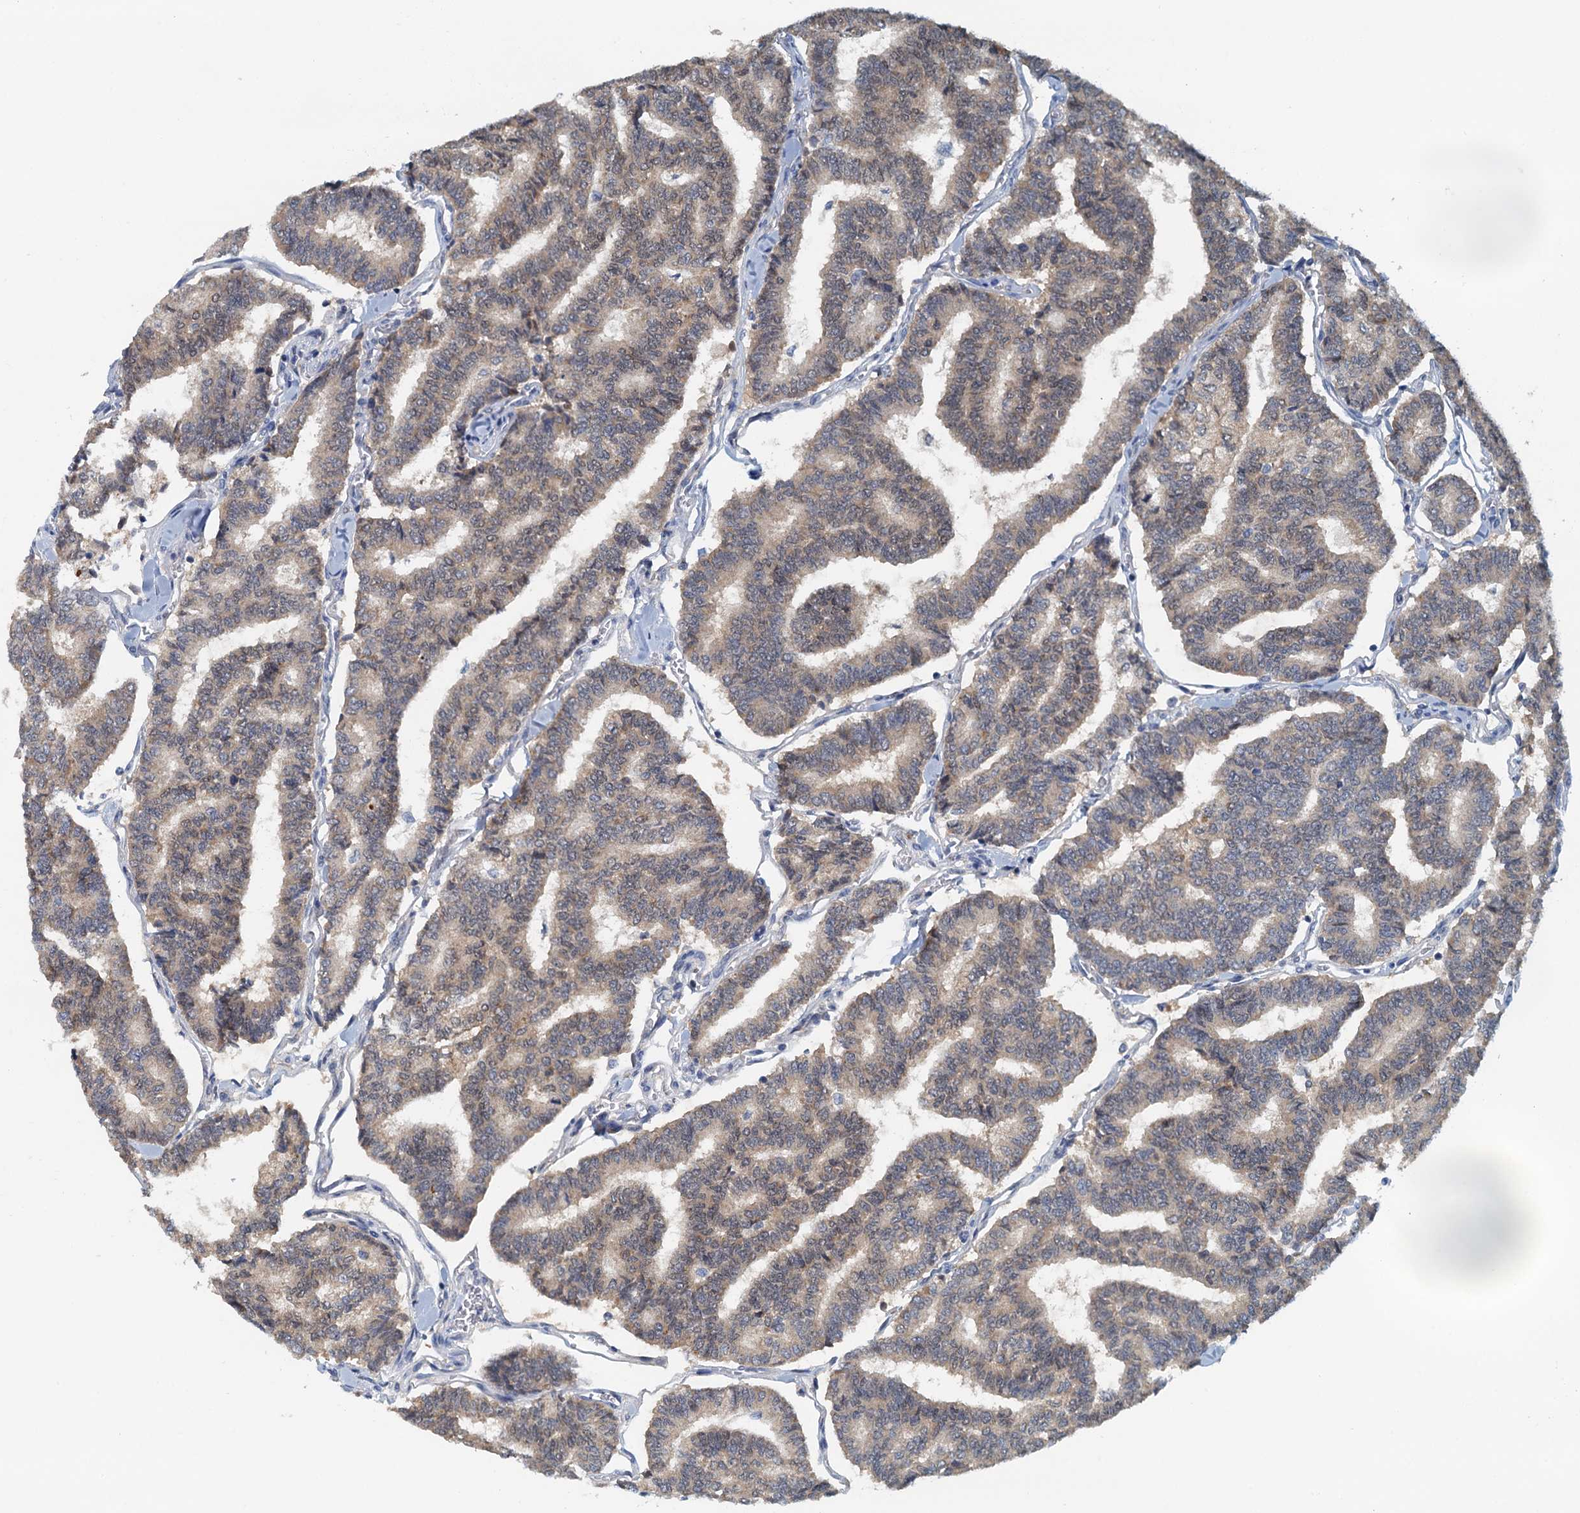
{"staining": {"intensity": "weak", "quantity": ">75%", "location": "cytoplasmic/membranous"}, "tissue": "thyroid cancer", "cell_type": "Tumor cells", "image_type": "cancer", "snomed": [{"axis": "morphology", "description": "Papillary adenocarcinoma, NOS"}, {"axis": "topography", "description": "Thyroid gland"}], "caption": "Human thyroid cancer (papillary adenocarcinoma) stained for a protein (brown) demonstrates weak cytoplasmic/membranous positive expression in about >75% of tumor cells.", "gene": "DTD1", "patient": {"sex": "female", "age": 35}}